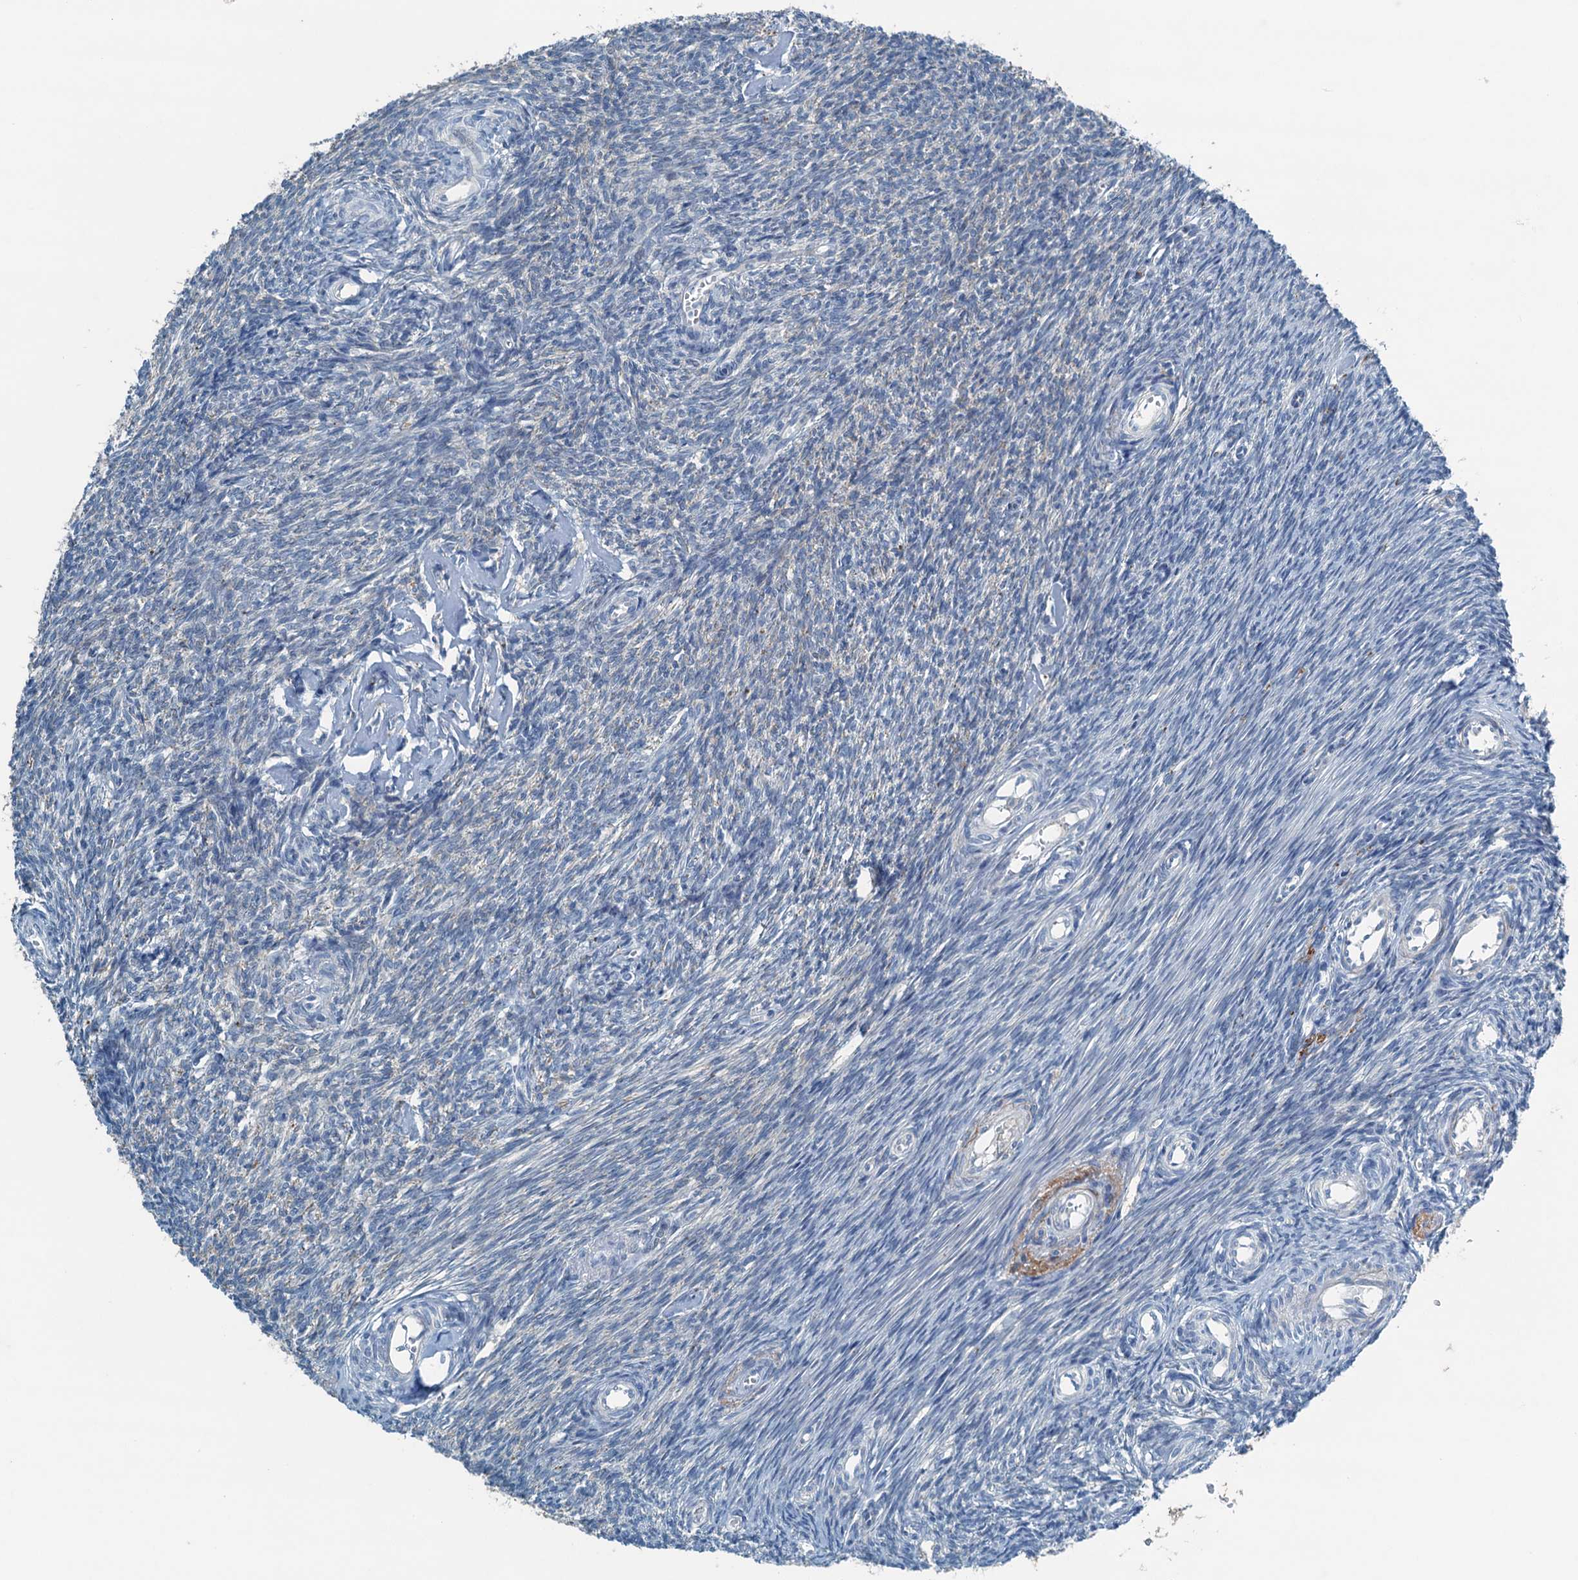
{"staining": {"intensity": "negative", "quantity": "none", "location": "none"}, "tissue": "ovary", "cell_type": "Ovarian stroma cells", "image_type": "normal", "snomed": [{"axis": "morphology", "description": "Normal tissue, NOS"}, {"axis": "topography", "description": "Ovary"}], "caption": "Protein analysis of normal ovary shows no significant positivity in ovarian stroma cells. The staining was performed using DAB to visualize the protein expression in brown, while the nuclei were stained in blue with hematoxylin (Magnification: 20x).", "gene": "CBLIF", "patient": {"sex": "female", "age": 44}}